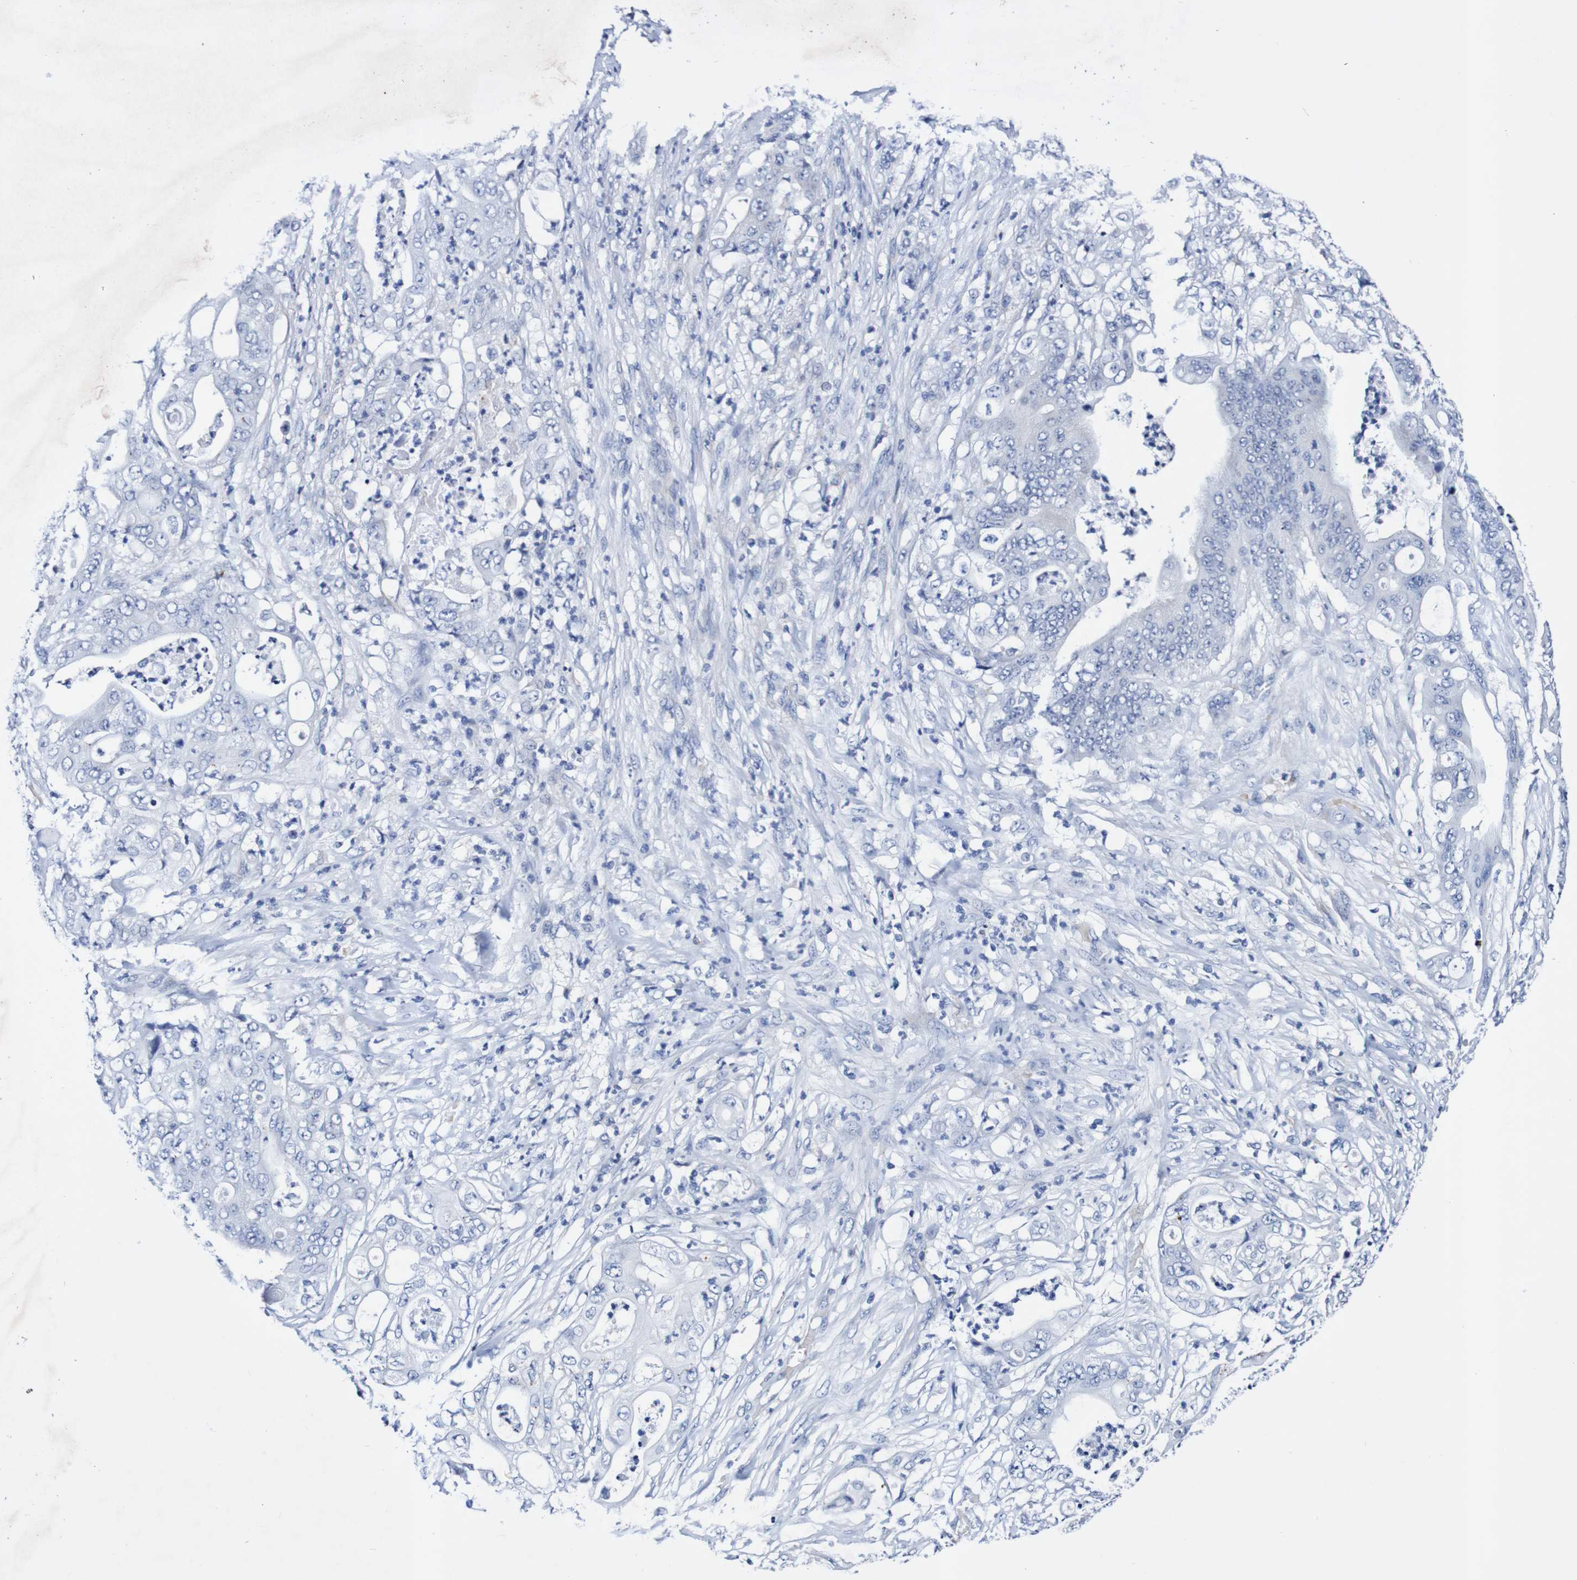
{"staining": {"intensity": "negative", "quantity": "none", "location": "none"}, "tissue": "stomach cancer", "cell_type": "Tumor cells", "image_type": "cancer", "snomed": [{"axis": "morphology", "description": "Adenocarcinoma, NOS"}, {"axis": "topography", "description": "Stomach"}], "caption": "Immunohistochemical staining of human stomach cancer reveals no significant staining in tumor cells.", "gene": "SEZ6", "patient": {"sex": "female", "age": 73}}